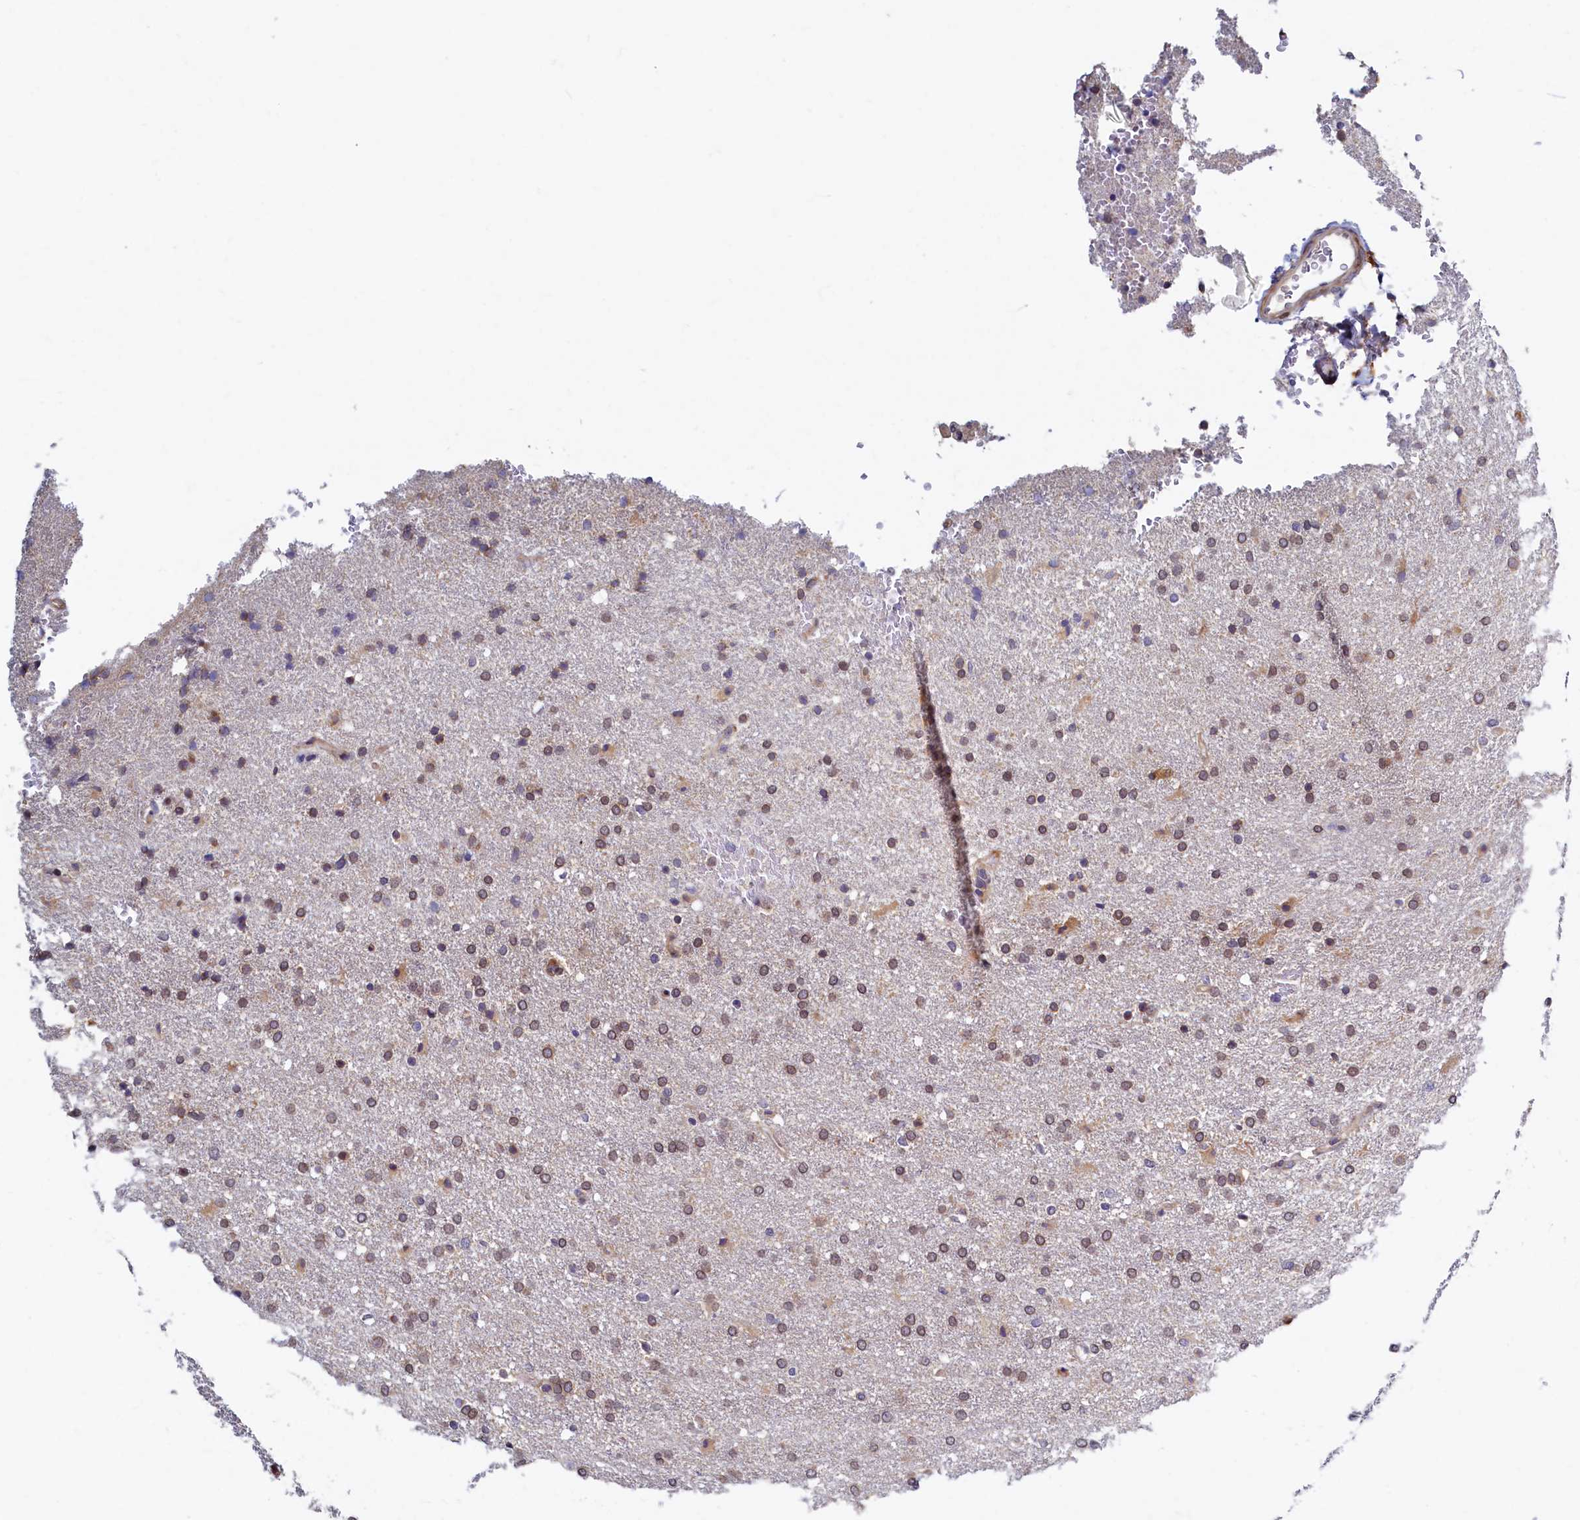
{"staining": {"intensity": "weak", "quantity": "25%-75%", "location": "nuclear"}, "tissue": "glioma", "cell_type": "Tumor cells", "image_type": "cancer", "snomed": [{"axis": "morphology", "description": "Glioma, malignant, High grade"}, {"axis": "topography", "description": "Brain"}], "caption": "High-power microscopy captured an IHC image of malignant glioma (high-grade), revealing weak nuclear positivity in about 25%-75% of tumor cells. (Stains: DAB (3,3'-diaminobenzidine) in brown, nuclei in blue, Microscopy: brightfield microscopy at high magnification).", "gene": "SLC16A14", "patient": {"sex": "male", "age": 72}}